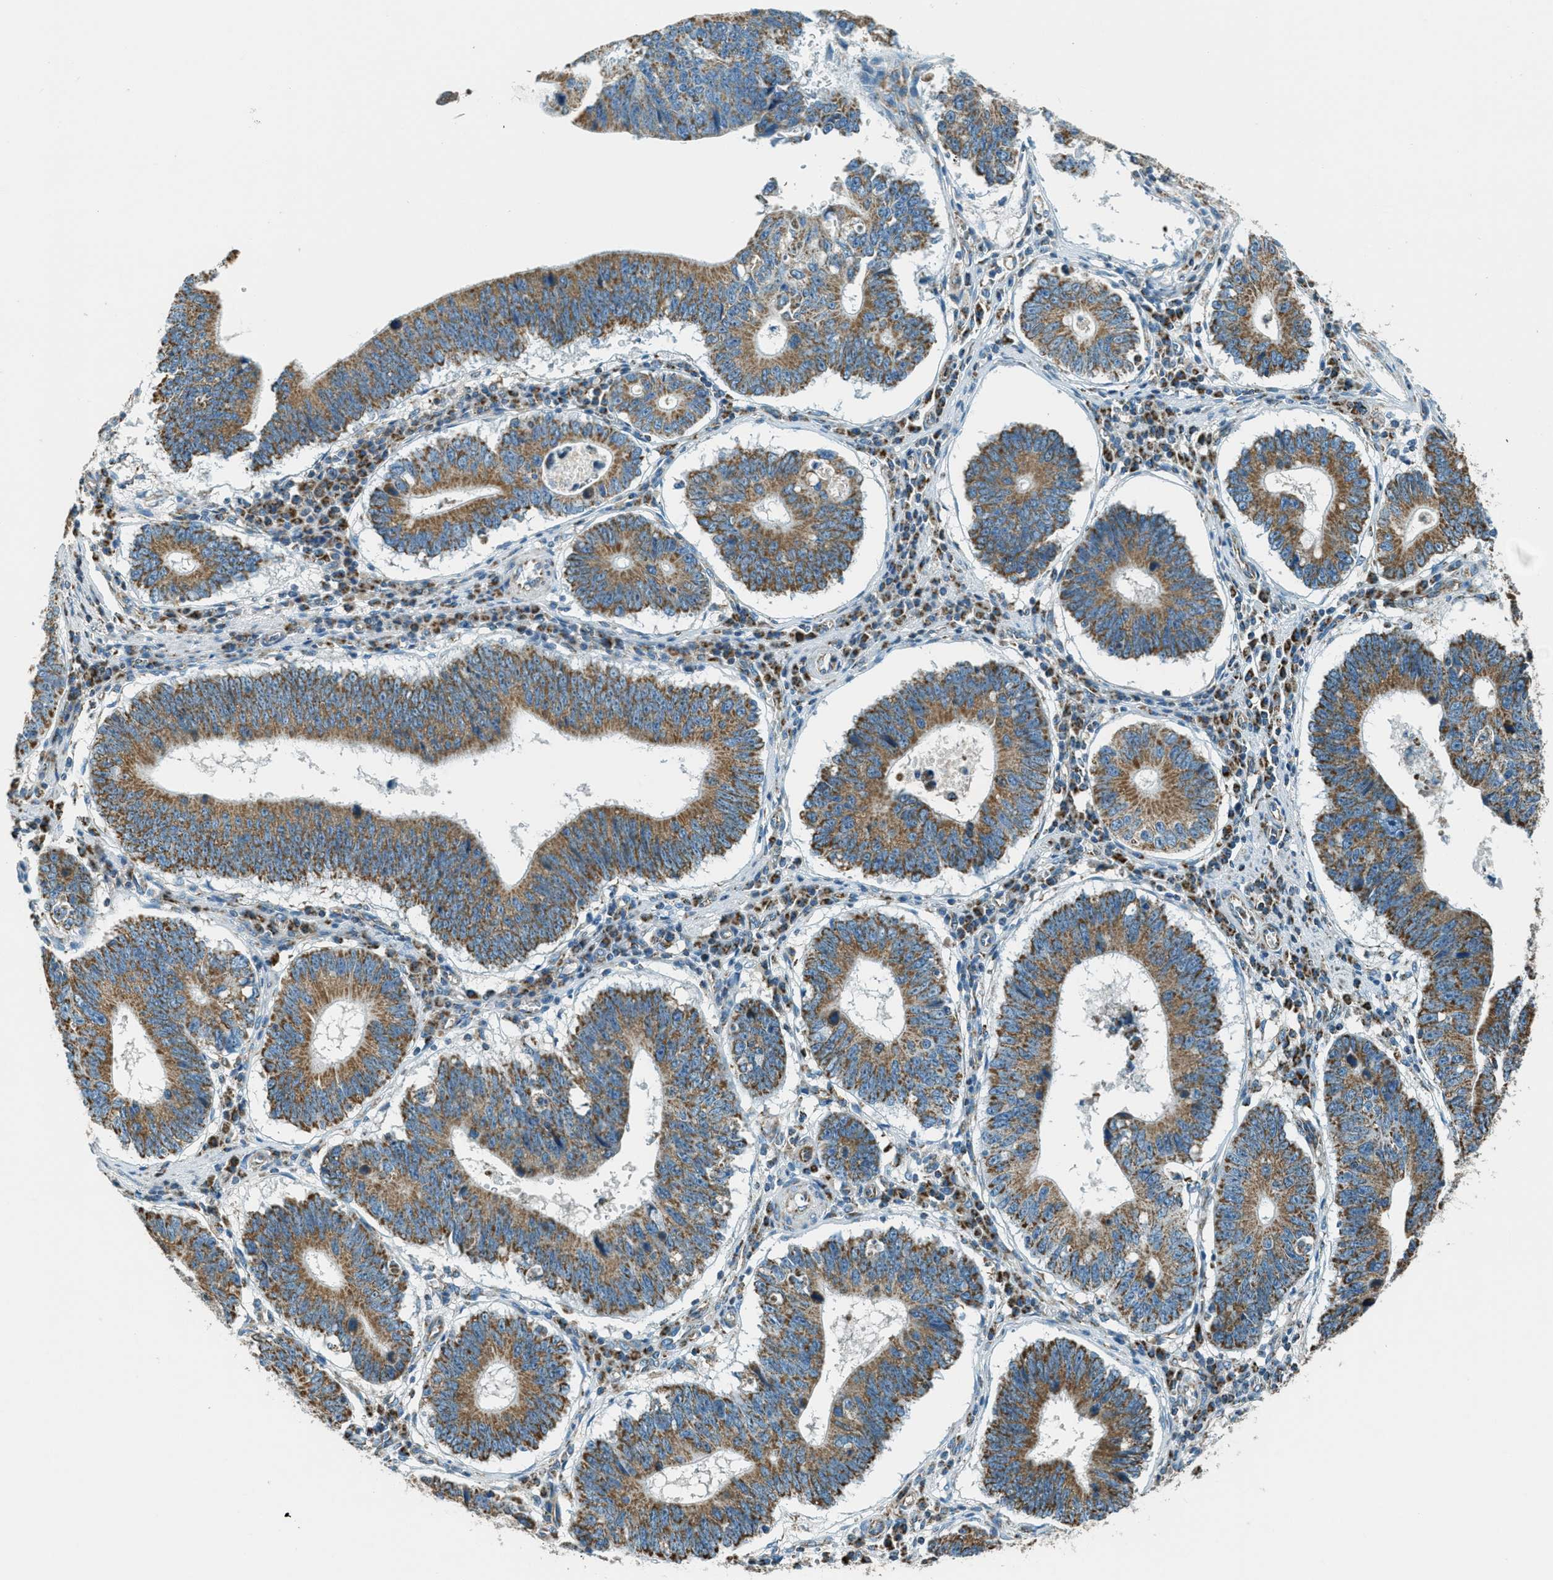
{"staining": {"intensity": "moderate", "quantity": ">75%", "location": "cytoplasmic/membranous"}, "tissue": "stomach cancer", "cell_type": "Tumor cells", "image_type": "cancer", "snomed": [{"axis": "morphology", "description": "Adenocarcinoma, NOS"}, {"axis": "topography", "description": "Stomach"}], "caption": "This is an image of IHC staining of stomach adenocarcinoma, which shows moderate staining in the cytoplasmic/membranous of tumor cells.", "gene": "CHST15", "patient": {"sex": "male", "age": 59}}